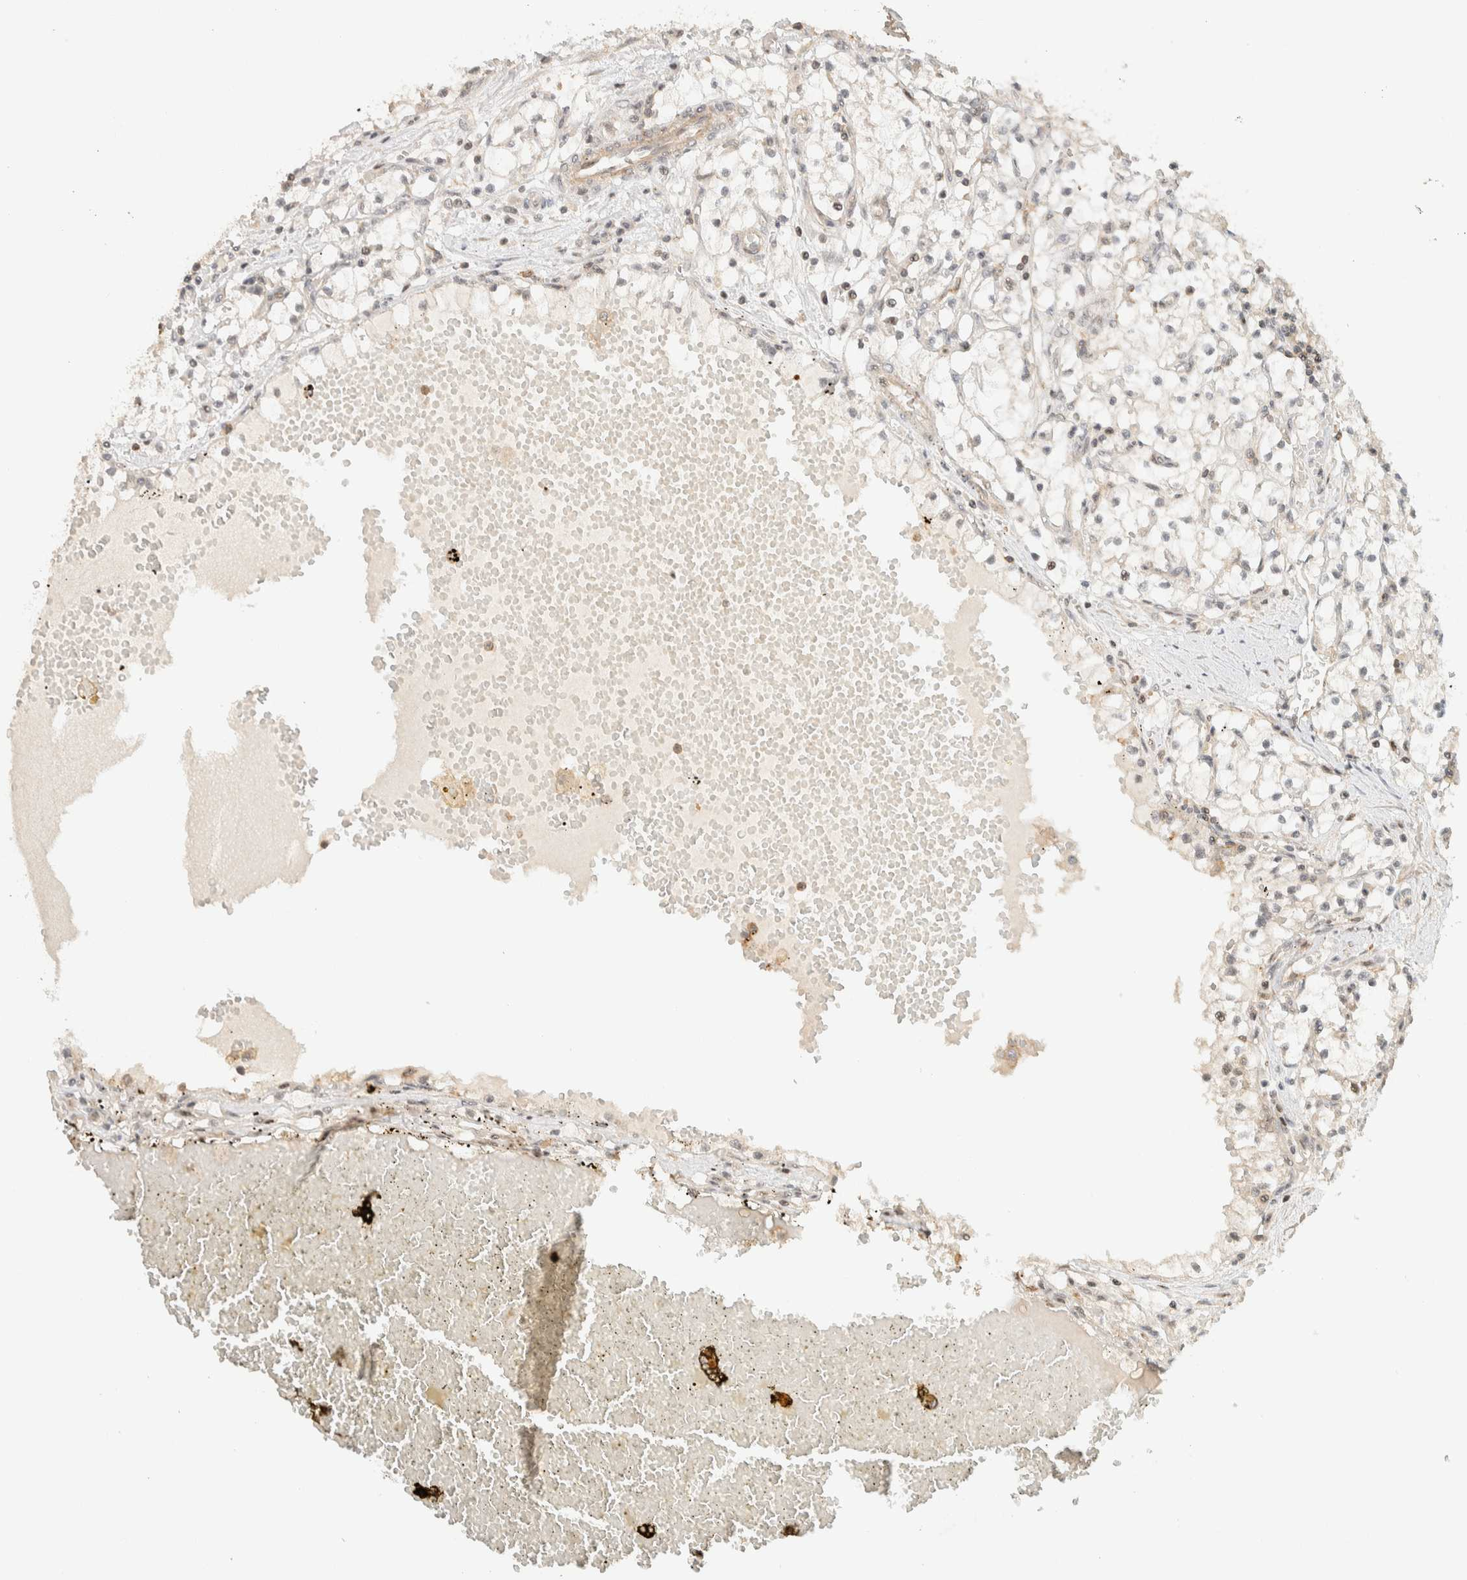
{"staining": {"intensity": "weak", "quantity": "<25%", "location": "nuclear"}, "tissue": "renal cancer", "cell_type": "Tumor cells", "image_type": "cancer", "snomed": [{"axis": "morphology", "description": "Adenocarcinoma, NOS"}, {"axis": "topography", "description": "Kidney"}], "caption": "This histopathology image is of renal cancer (adenocarcinoma) stained with immunohistochemistry (IHC) to label a protein in brown with the nuclei are counter-stained blue. There is no expression in tumor cells.", "gene": "ARFGEF1", "patient": {"sex": "male", "age": 56}}